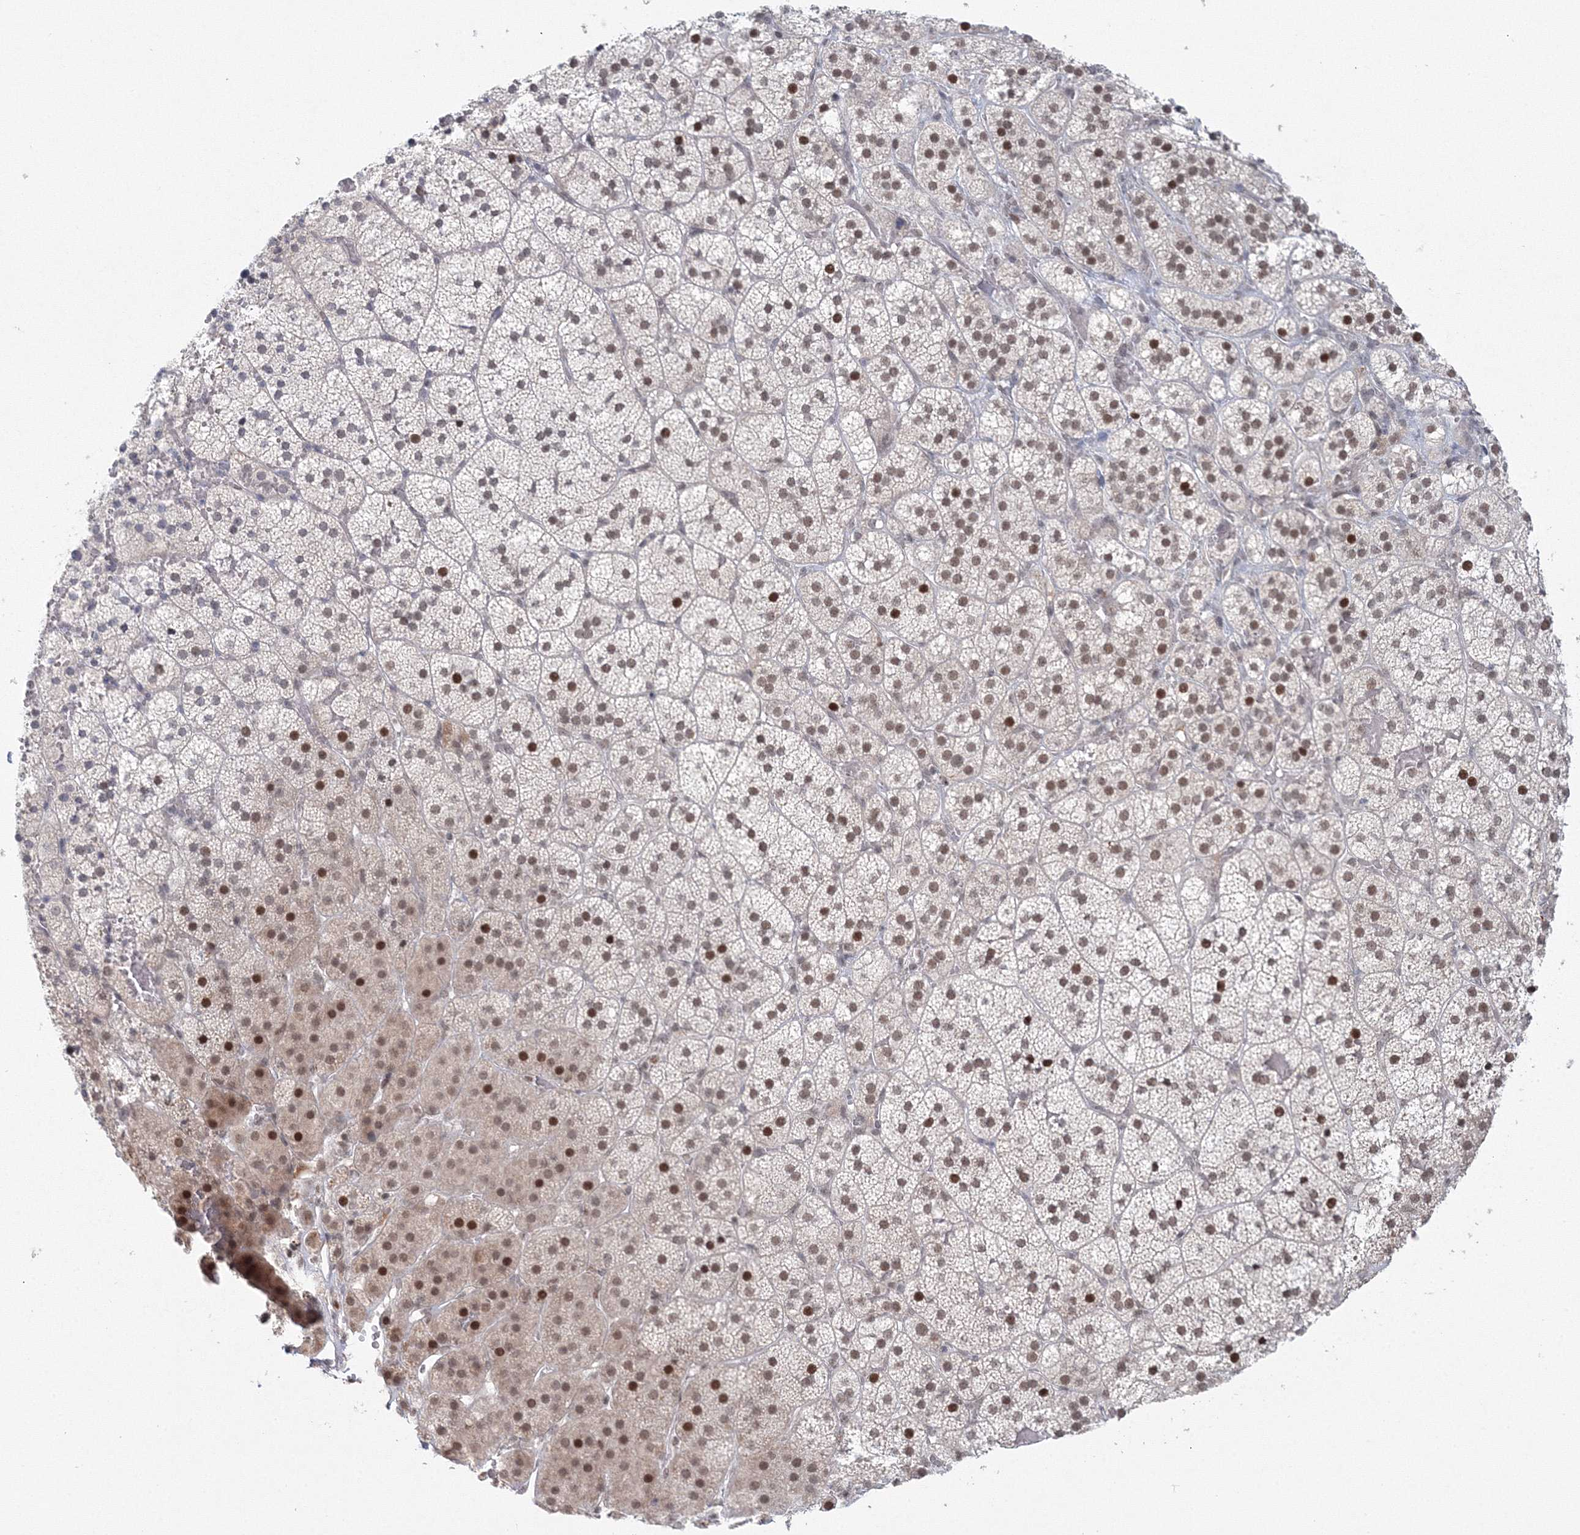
{"staining": {"intensity": "moderate", "quantity": "25%-75%", "location": "nuclear"}, "tissue": "adrenal gland", "cell_type": "Glandular cells", "image_type": "normal", "snomed": [{"axis": "morphology", "description": "Normal tissue, NOS"}, {"axis": "topography", "description": "Adrenal gland"}], "caption": "IHC histopathology image of benign adrenal gland stained for a protein (brown), which exhibits medium levels of moderate nuclear positivity in about 25%-75% of glandular cells.", "gene": "C3orf33", "patient": {"sex": "female", "age": 44}}